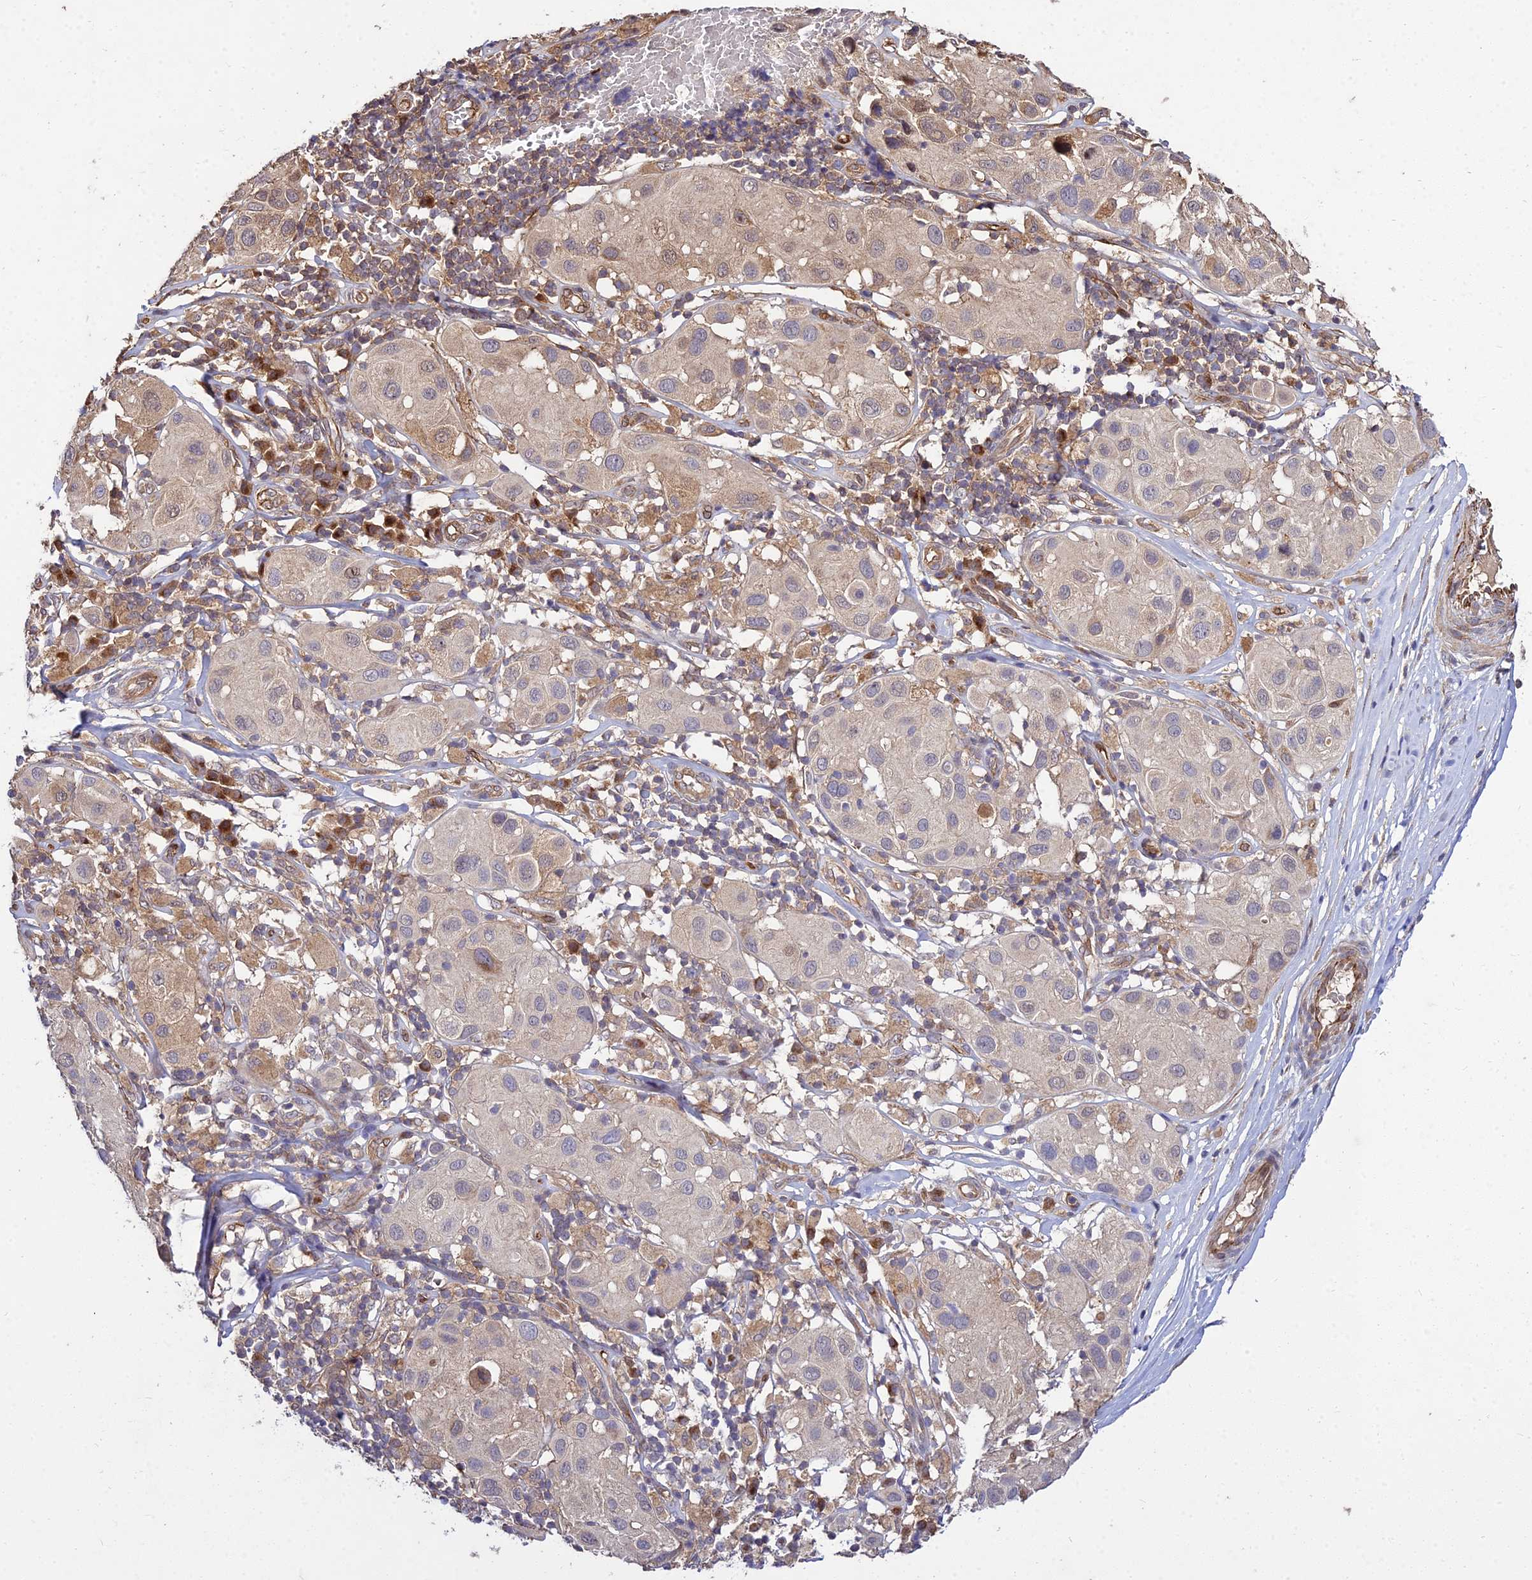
{"staining": {"intensity": "weak", "quantity": "25%-75%", "location": "cytoplasmic/membranous"}, "tissue": "melanoma", "cell_type": "Tumor cells", "image_type": "cancer", "snomed": [{"axis": "morphology", "description": "Malignant melanoma, Metastatic site"}, {"axis": "topography", "description": "Skin"}], "caption": "A micrograph of malignant melanoma (metastatic site) stained for a protein shows weak cytoplasmic/membranous brown staining in tumor cells.", "gene": "GRTP1", "patient": {"sex": "male", "age": 41}}